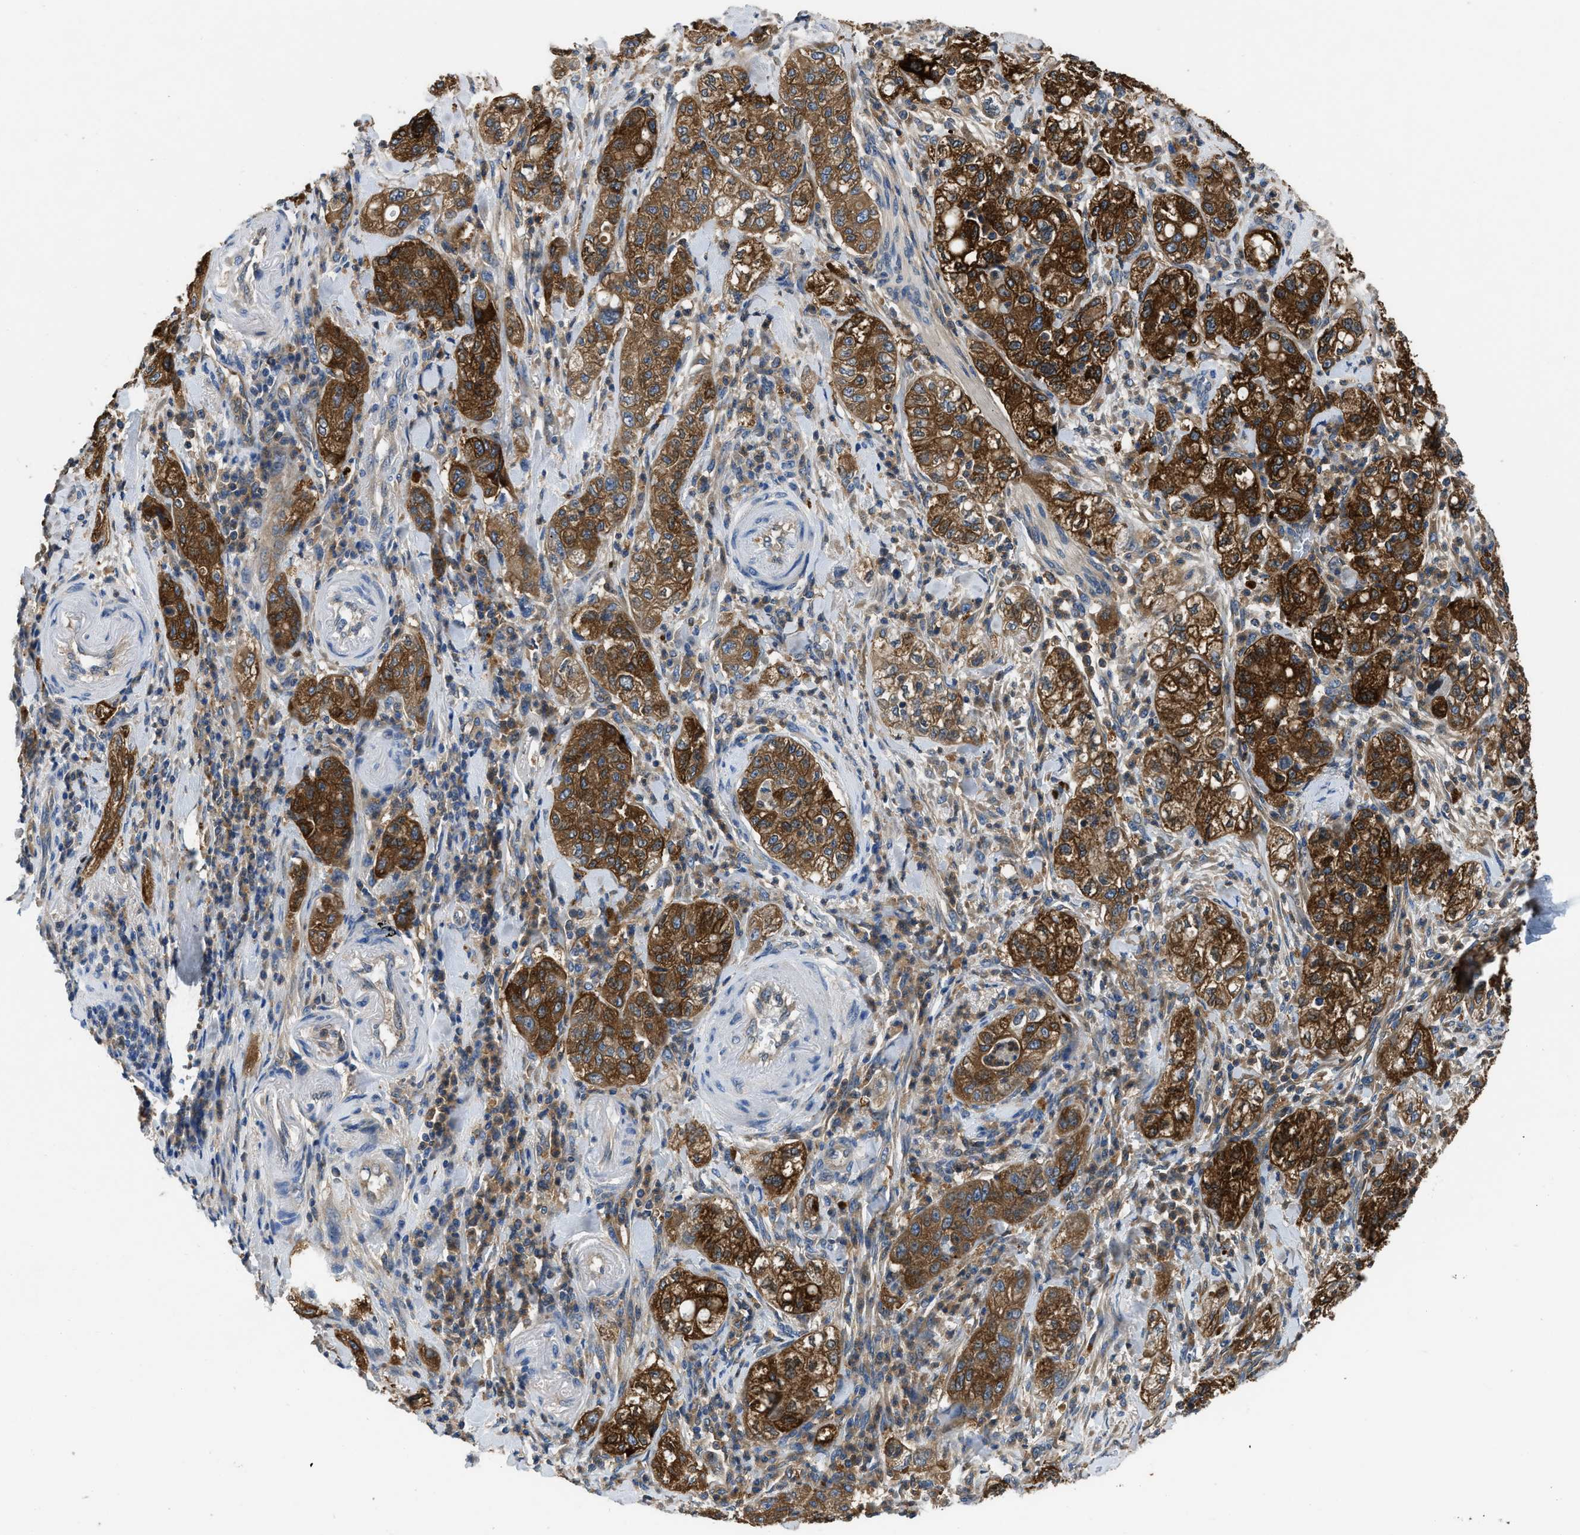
{"staining": {"intensity": "strong", "quantity": ">75%", "location": "cytoplasmic/membranous"}, "tissue": "pancreatic cancer", "cell_type": "Tumor cells", "image_type": "cancer", "snomed": [{"axis": "morphology", "description": "Adenocarcinoma, NOS"}, {"axis": "topography", "description": "Pancreas"}], "caption": "Brown immunohistochemical staining in human pancreatic cancer (adenocarcinoma) displays strong cytoplasmic/membranous positivity in about >75% of tumor cells.", "gene": "PKM", "patient": {"sex": "female", "age": 78}}